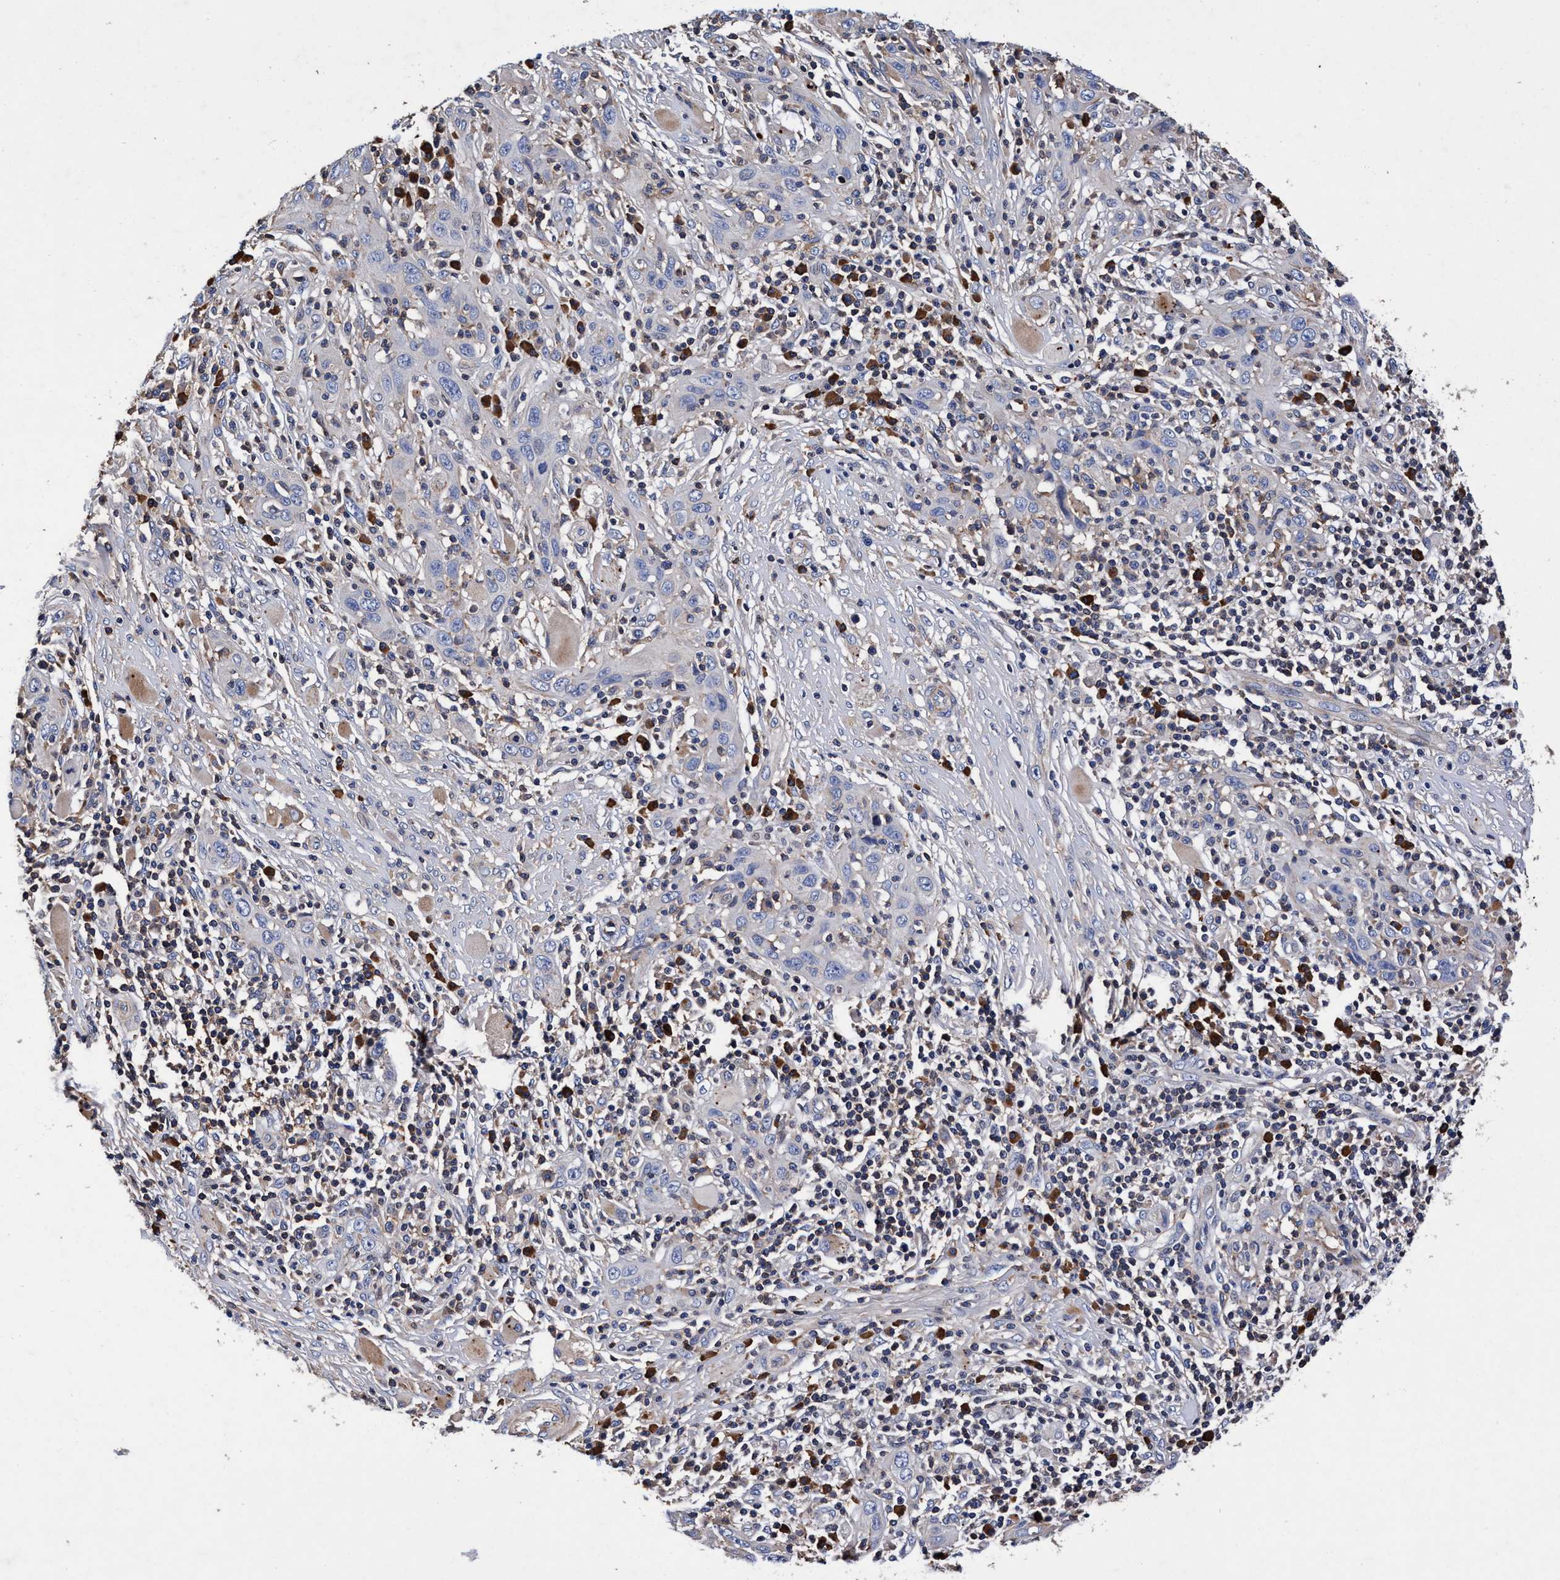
{"staining": {"intensity": "negative", "quantity": "none", "location": "none"}, "tissue": "skin cancer", "cell_type": "Tumor cells", "image_type": "cancer", "snomed": [{"axis": "morphology", "description": "Squamous cell carcinoma, NOS"}, {"axis": "topography", "description": "Skin"}], "caption": "Immunohistochemical staining of human skin squamous cell carcinoma demonstrates no significant expression in tumor cells.", "gene": "RNF208", "patient": {"sex": "female", "age": 88}}